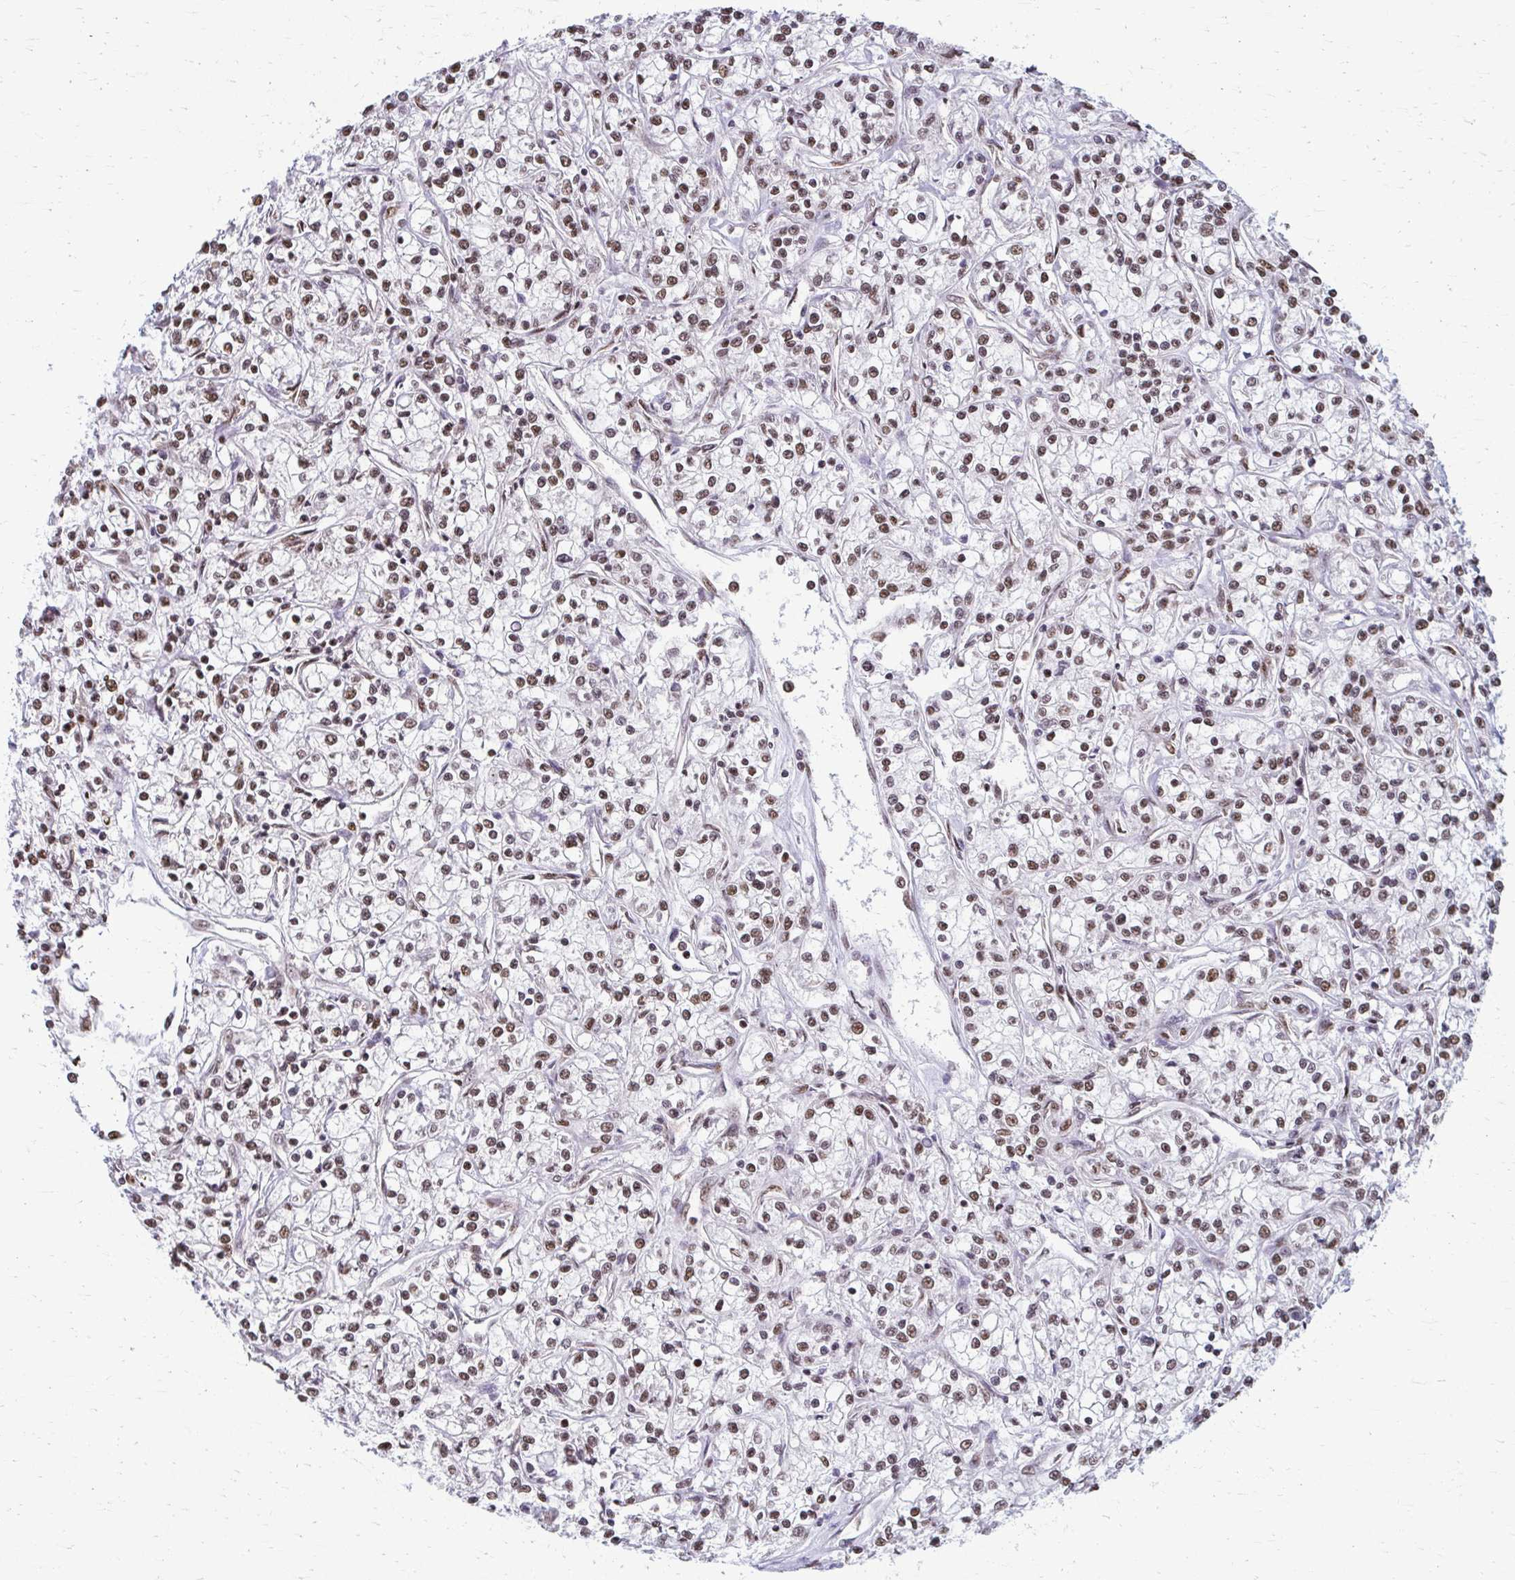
{"staining": {"intensity": "moderate", "quantity": ">75%", "location": "nuclear"}, "tissue": "renal cancer", "cell_type": "Tumor cells", "image_type": "cancer", "snomed": [{"axis": "morphology", "description": "Adenocarcinoma, NOS"}, {"axis": "topography", "description": "Kidney"}], "caption": "Human renal cancer (adenocarcinoma) stained with a protein marker demonstrates moderate staining in tumor cells.", "gene": "SNRPA", "patient": {"sex": "female", "age": 59}}